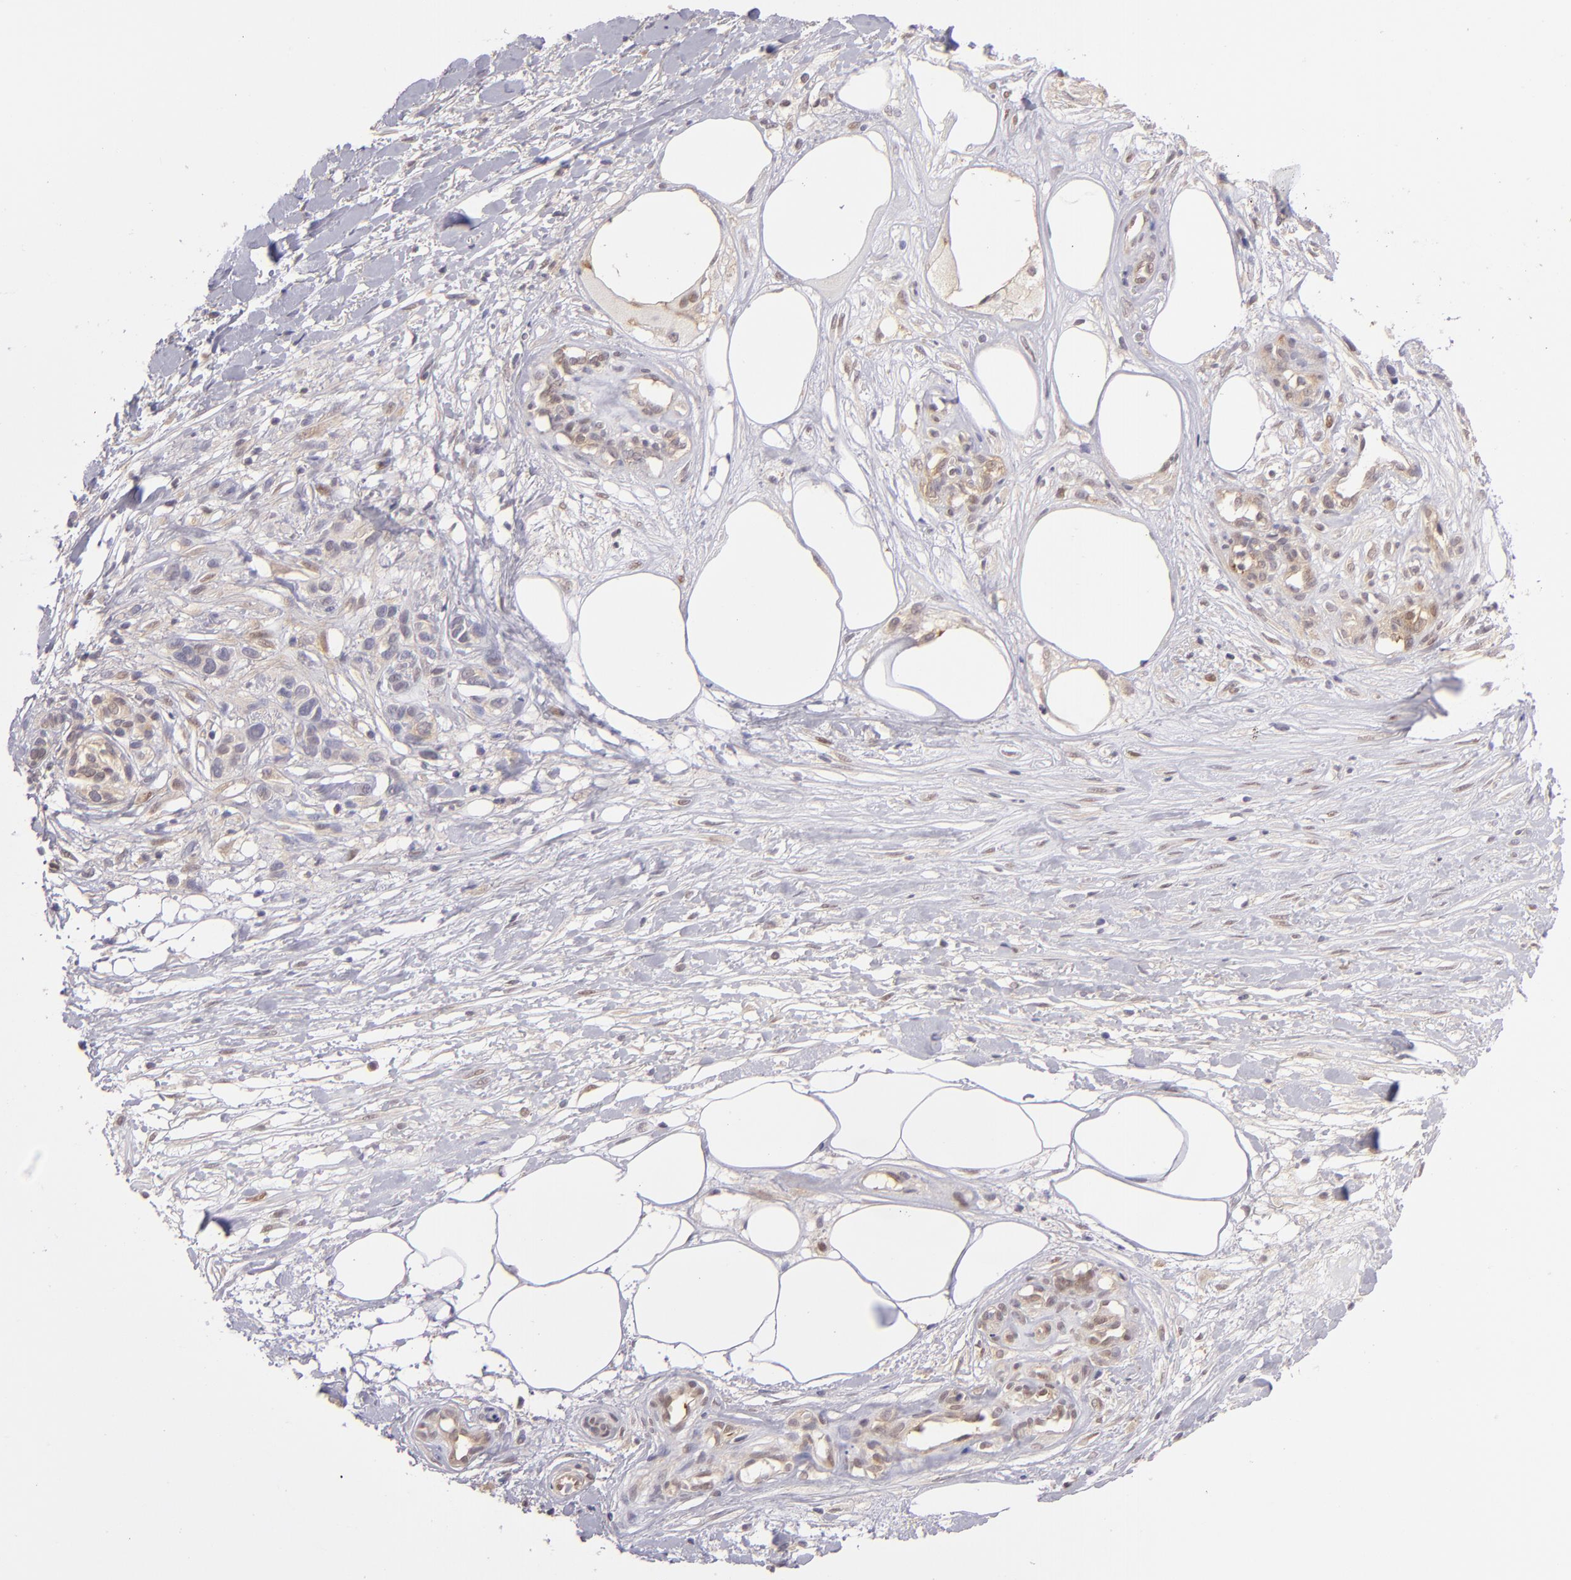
{"staining": {"intensity": "weak", "quantity": "<25%", "location": "cytoplasmic/membranous"}, "tissue": "melanoma", "cell_type": "Tumor cells", "image_type": "cancer", "snomed": [{"axis": "morphology", "description": "Malignant melanoma, NOS"}, {"axis": "topography", "description": "Skin"}], "caption": "Photomicrograph shows no protein expression in tumor cells of malignant melanoma tissue.", "gene": "PTPN13", "patient": {"sex": "female", "age": 85}}